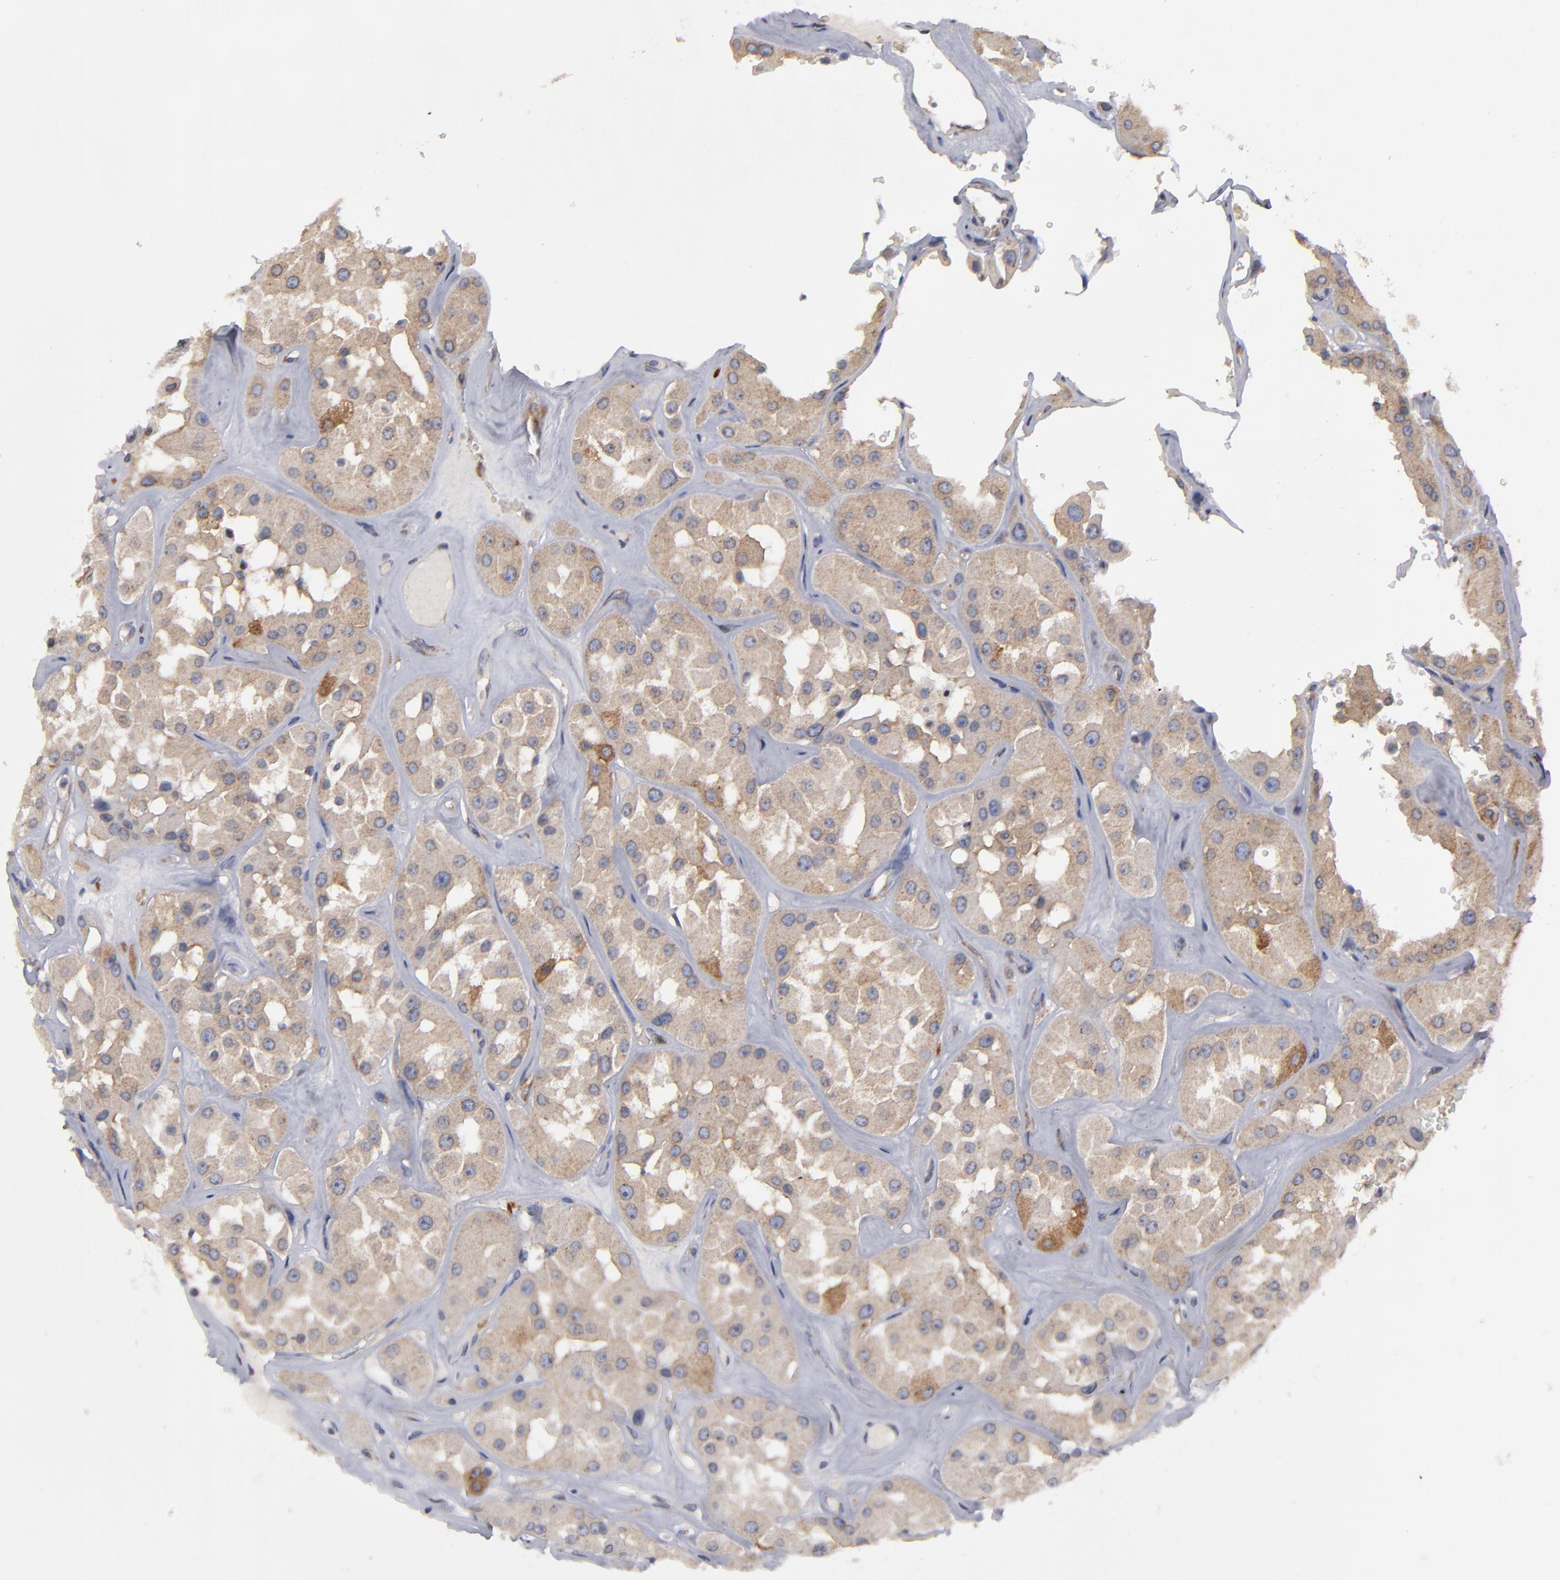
{"staining": {"intensity": "moderate", "quantity": ">75%", "location": "cytoplasmic/membranous"}, "tissue": "renal cancer", "cell_type": "Tumor cells", "image_type": "cancer", "snomed": [{"axis": "morphology", "description": "Adenocarcinoma, uncertain malignant potential"}, {"axis": "topography", "description": "Kidney"}], "caption": "Moderate cytoplasmic/membranous positivity is seen in about >75% of tumor cells in renal cancer.", "gene": "CEP97", "patient": {"sex": "male", "age": 63}}